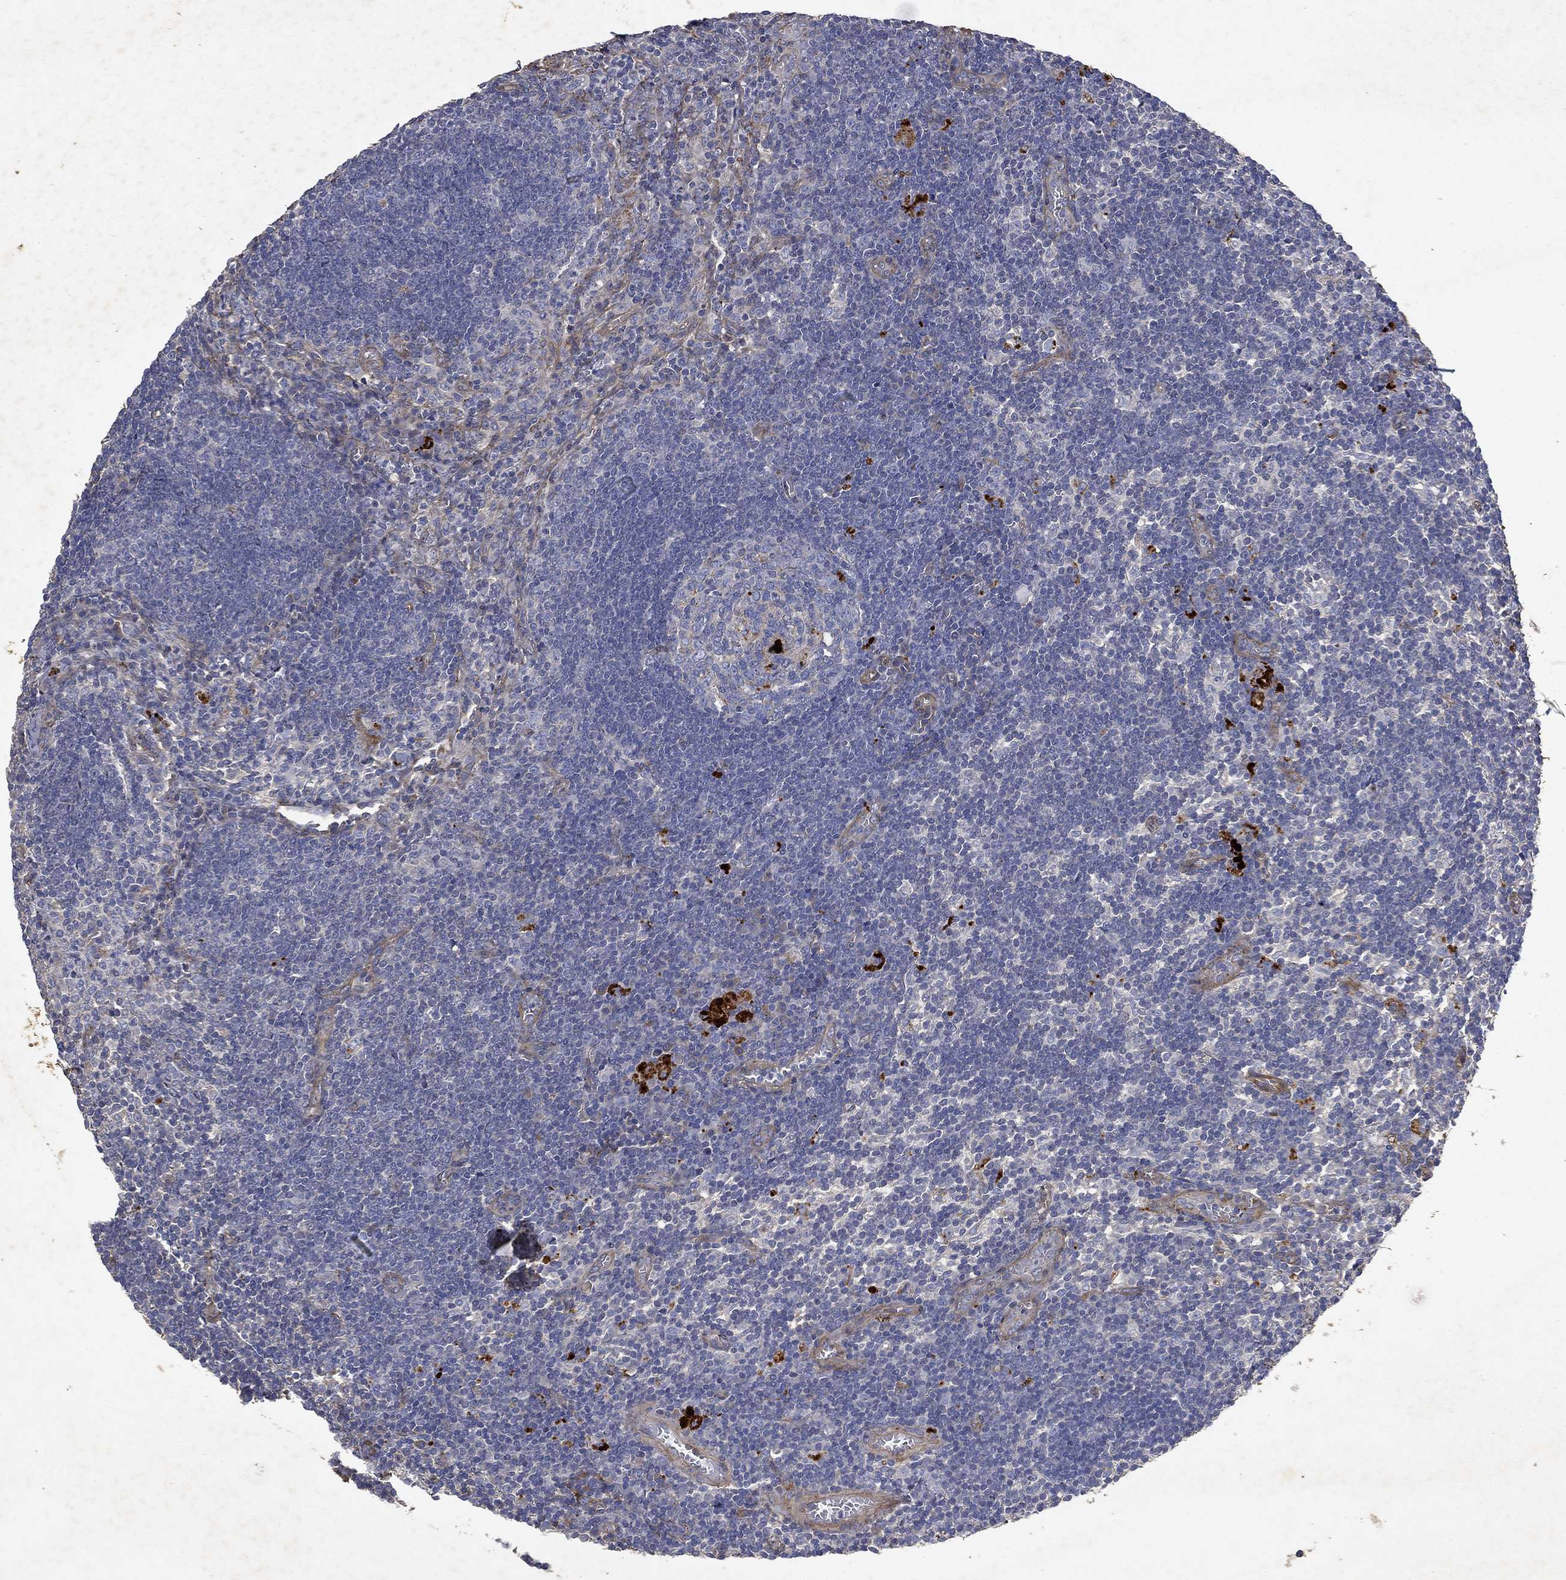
{"staining": {"intensity": "negative", "quantity": "none", "location": "none"}, "tissue": "lymph node", "cell_type": "Germinal center cells", "image_type": "normal", "snomed": [{"axis": "morphology", "description": "Normal tissue, NOS"}, {"axis": "morphology", "description": "Adenocarcinoma, NOS"}, {"axis": "topography", "description": "Lymph node"}, {"axis": "topography", "description": "Pancreas"}], "caption": "An immunohistochemistry (IHC) photomicrograph of benign lymph node is shown. There is no staining in germinal center cells of lymph node.", "gene": "COL4A2", "patient": {"sex": "female", "age": 58}}